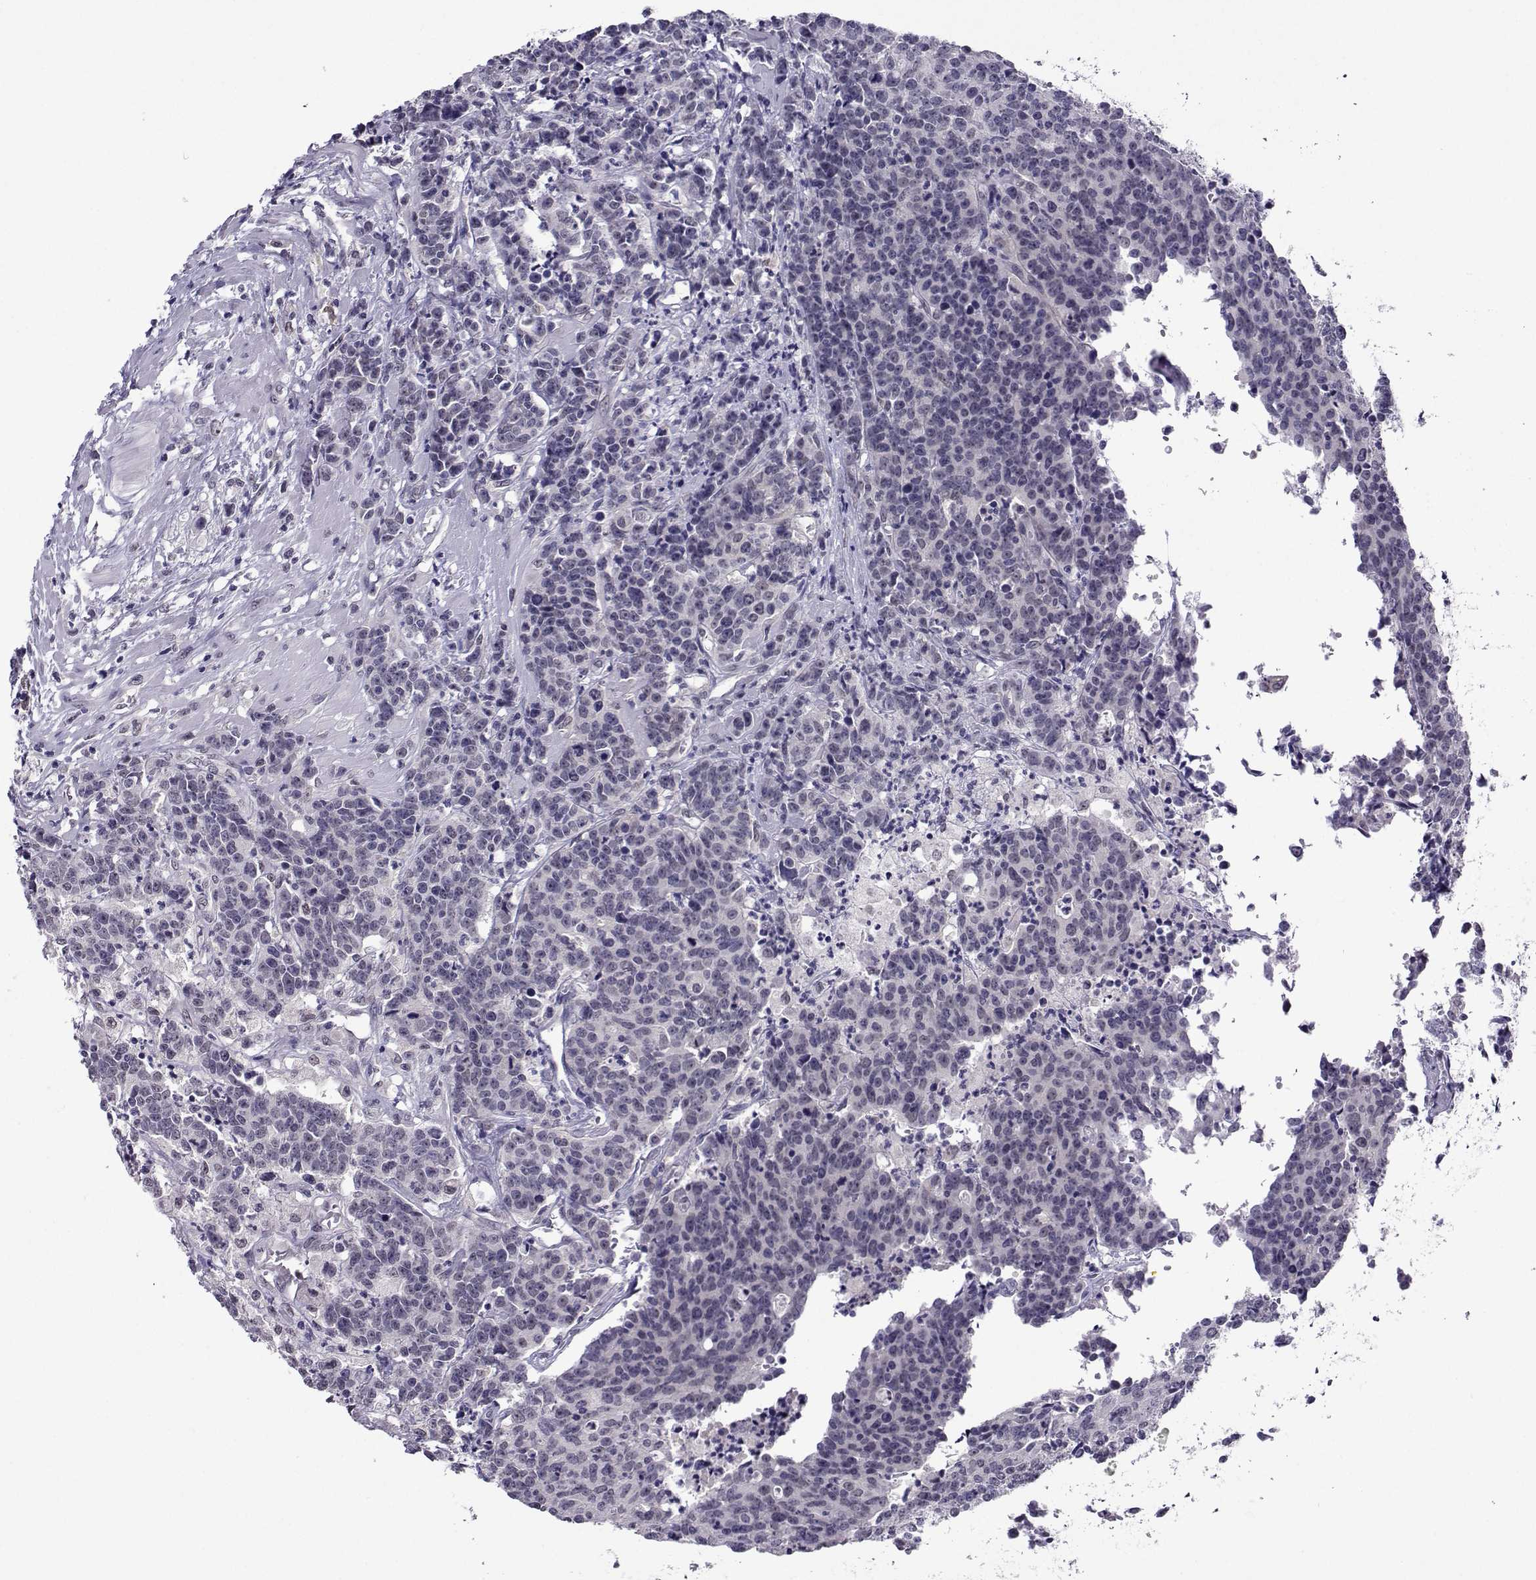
{"staining": {"intensity": "negative", "quantity": "none", "location": "none"}, "tissue": "prostate cancer", "cell_type": "Tumor cells", "image_type": "cancer", "snomed": [{"axis": "morphology", "description": "Adenocarcinoma, NOS"}, {"axis": "topography", "description": "Prostate"}], "caption": "This is a image of immunohistochemistry (IHC) staining of adenocarcinoma (prostate), which shows no staining in tumor cells.", "gene": "DDX20", "patient": {"sex": "male", "age": 67}}